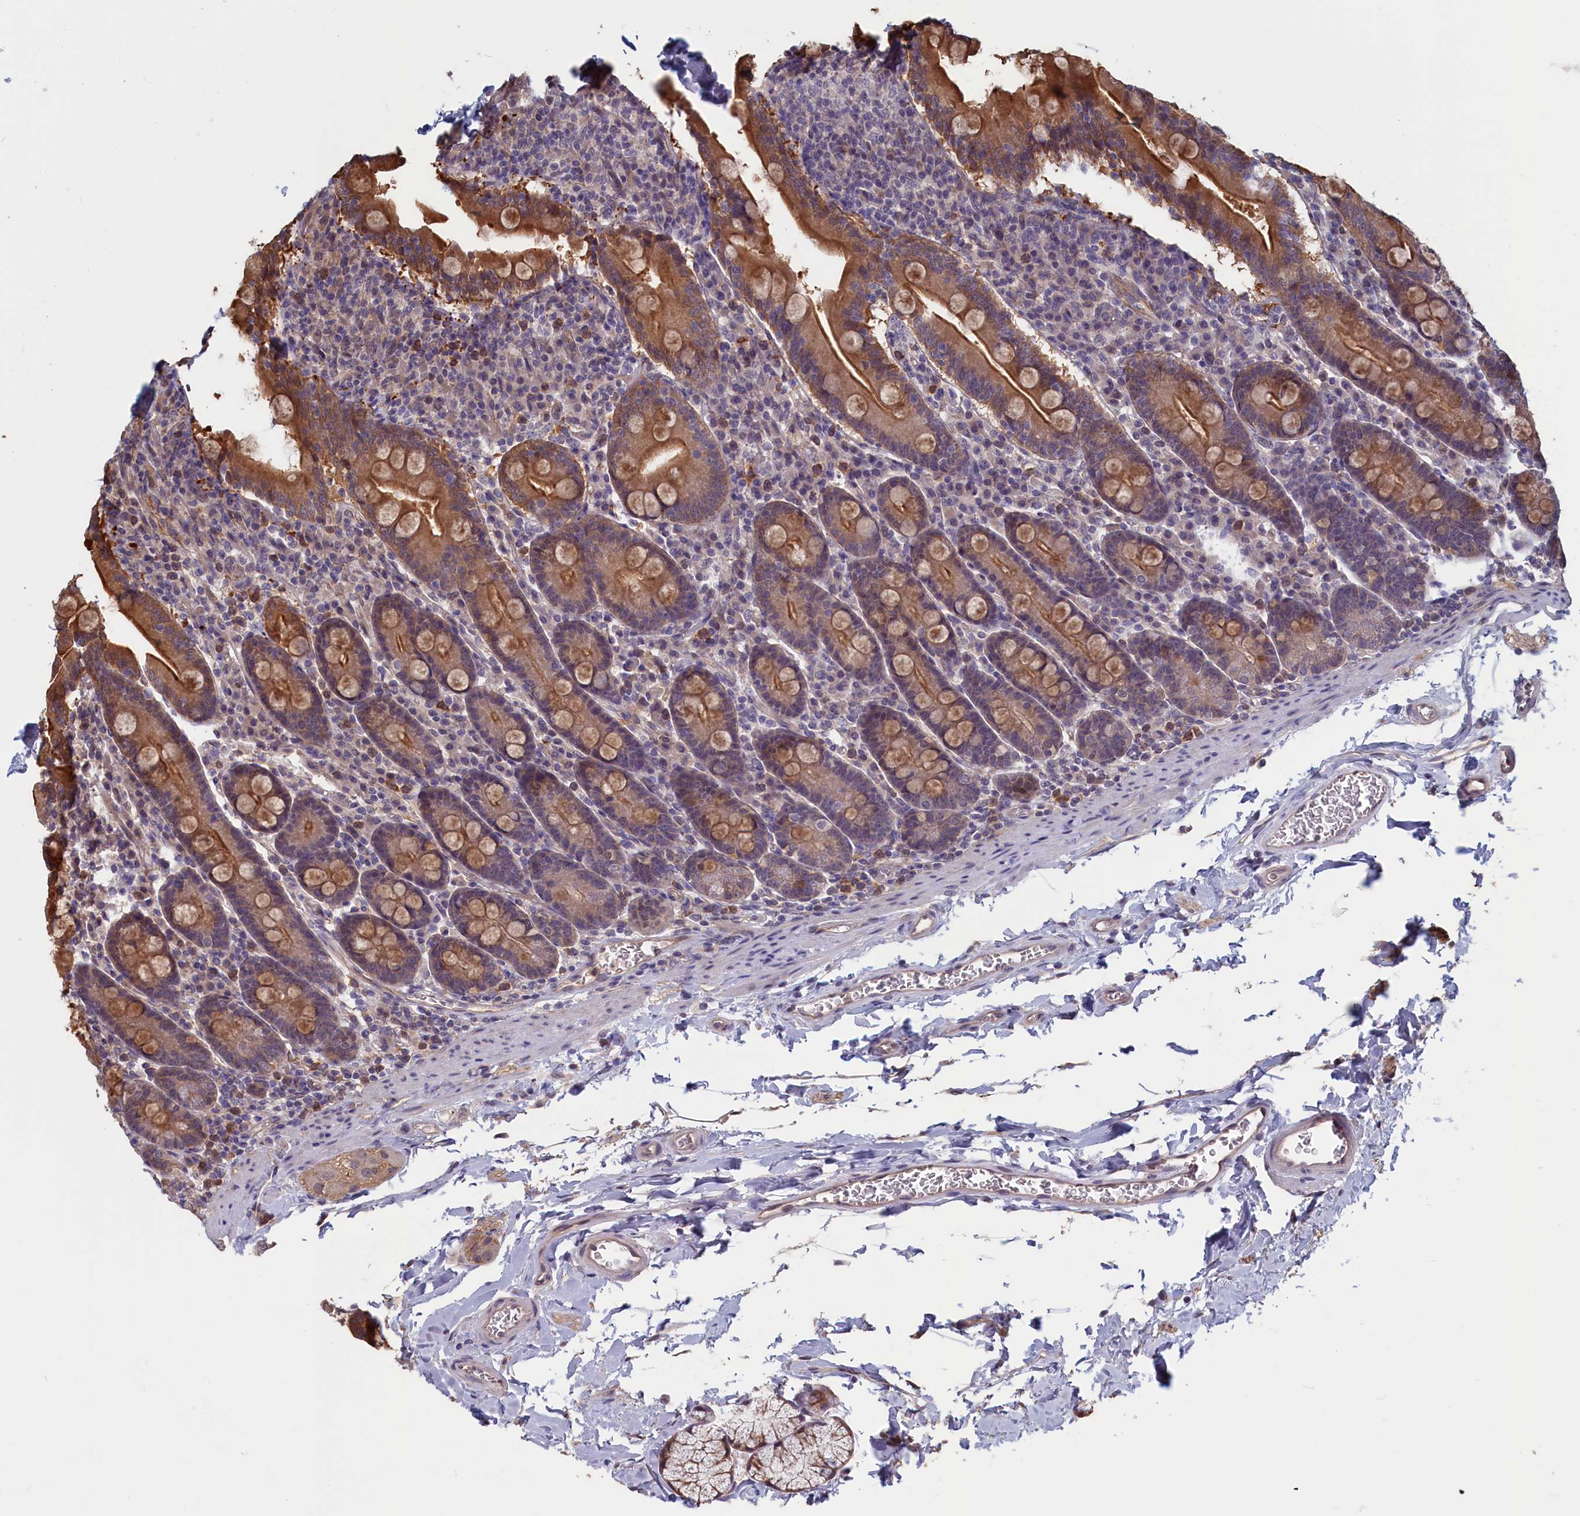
{"staining": {"intensity": "strong", "quantity": "25%-75%", "location": "cytoplasmic/membranous"}, "tissue": "duodenum", "cell_type": "Glandular cells", "image_type": "normal", "snomed": [{"axis": "morphology", "description": "Normal tissue, NOS"}, {"axis": "topography", "description": "Duodenum"}], "caption": "Human duodenum stained with a protein marker displays strong staining in glandular cells.", "gene": "PLP2", "patient": {"sex": "male", "age": 35}}